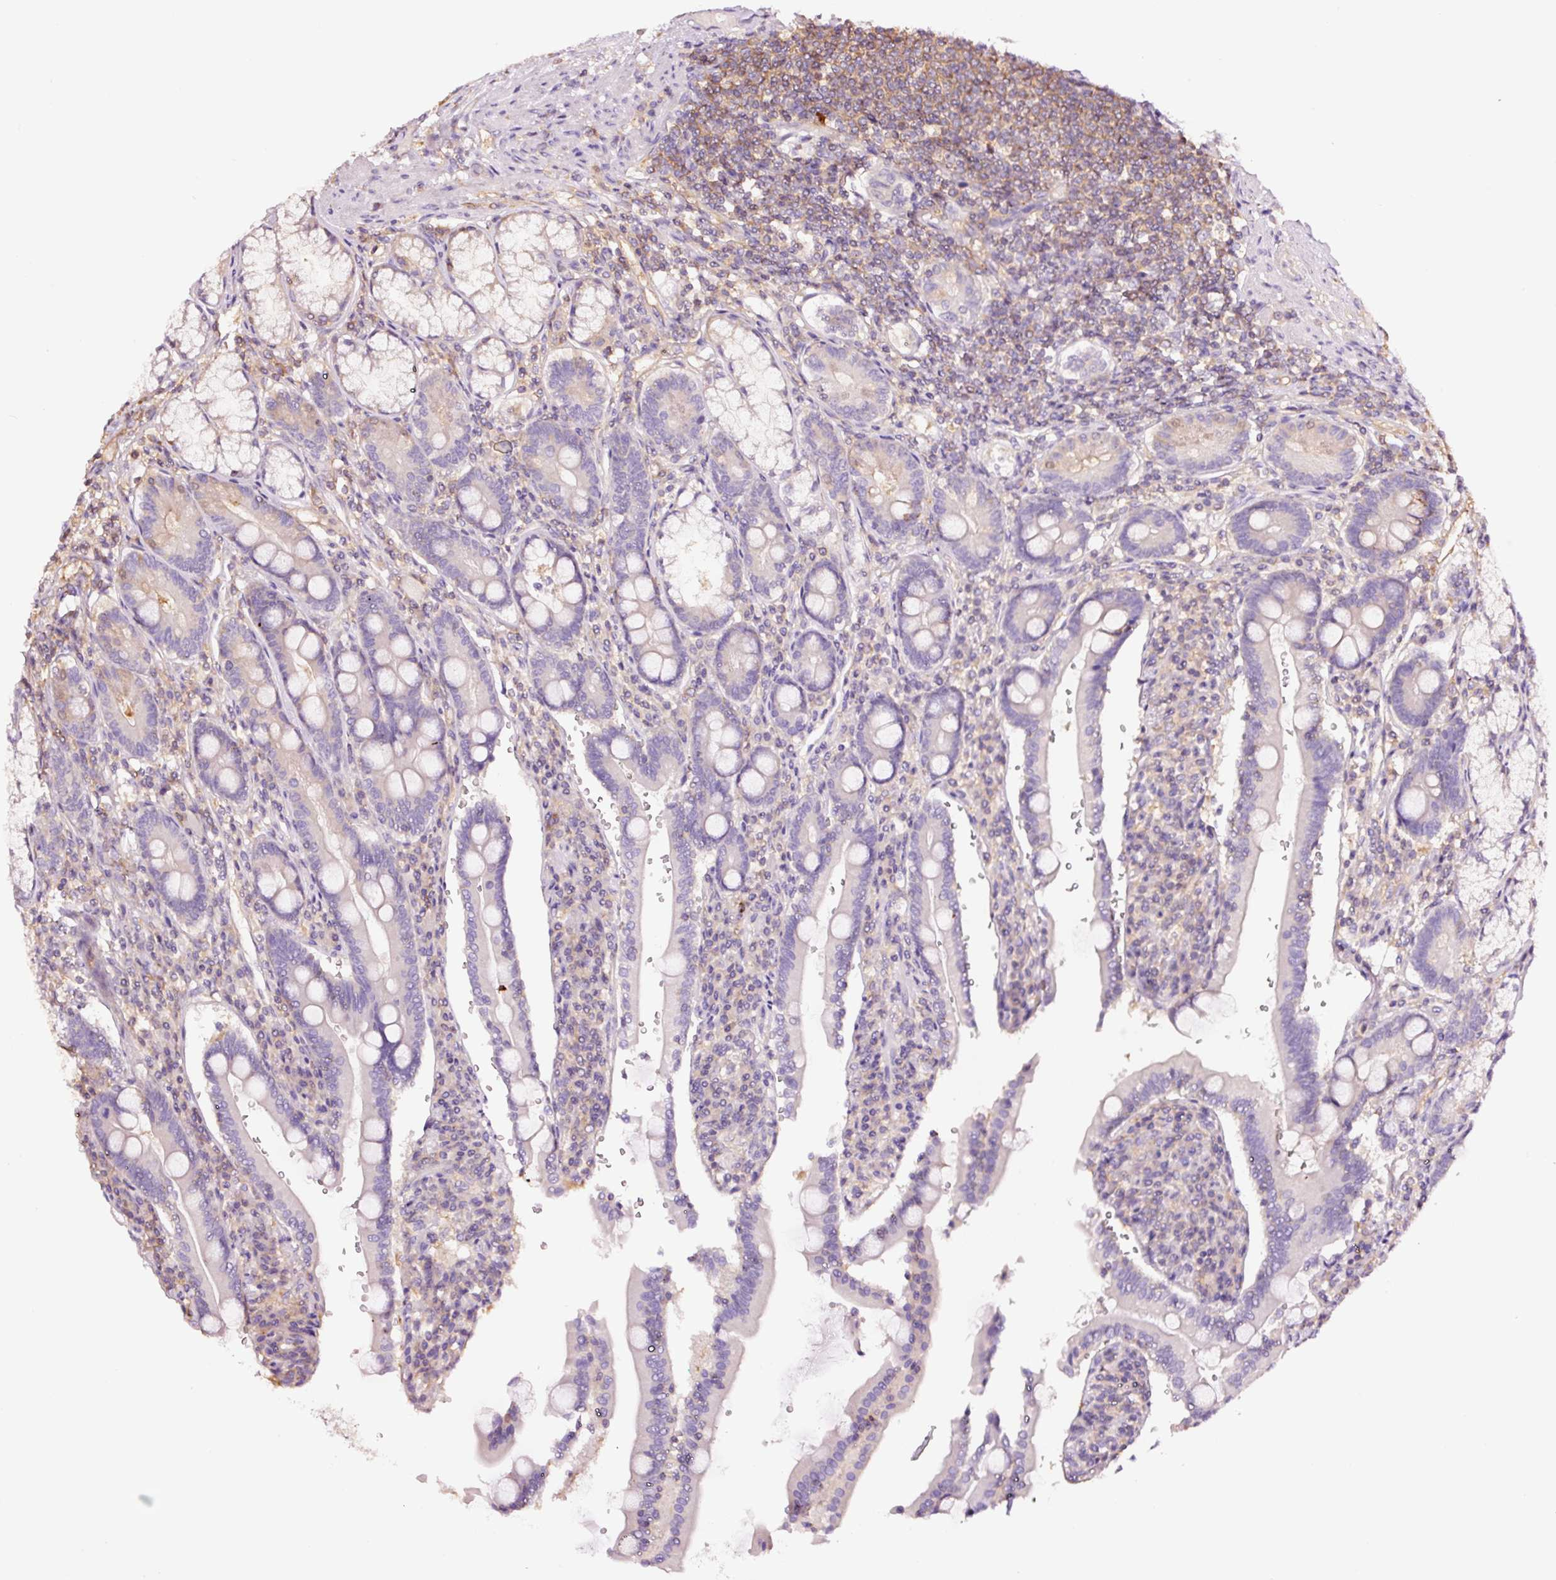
{"staining": {"intensity": "negative", "quantity": "none", "location": "none"}, "tissue": "duodenum", "cell_type": "Glandular cells", "image_type": "normal", "snomed": [{"axis": "morphology", "description": "Normal tissue, NOS"}, {"axis": "topography", "description": "Duodenum"}], "caption": "Protein analysis of benign duodenum shows no significant staining in glandular cells. (DAB (3,3'-diaminobenzidine) IHC visualized using brightfield microscopy, high magnification).", "gene": "METAP1", "patient": {"sex": "female", "age": 67}}